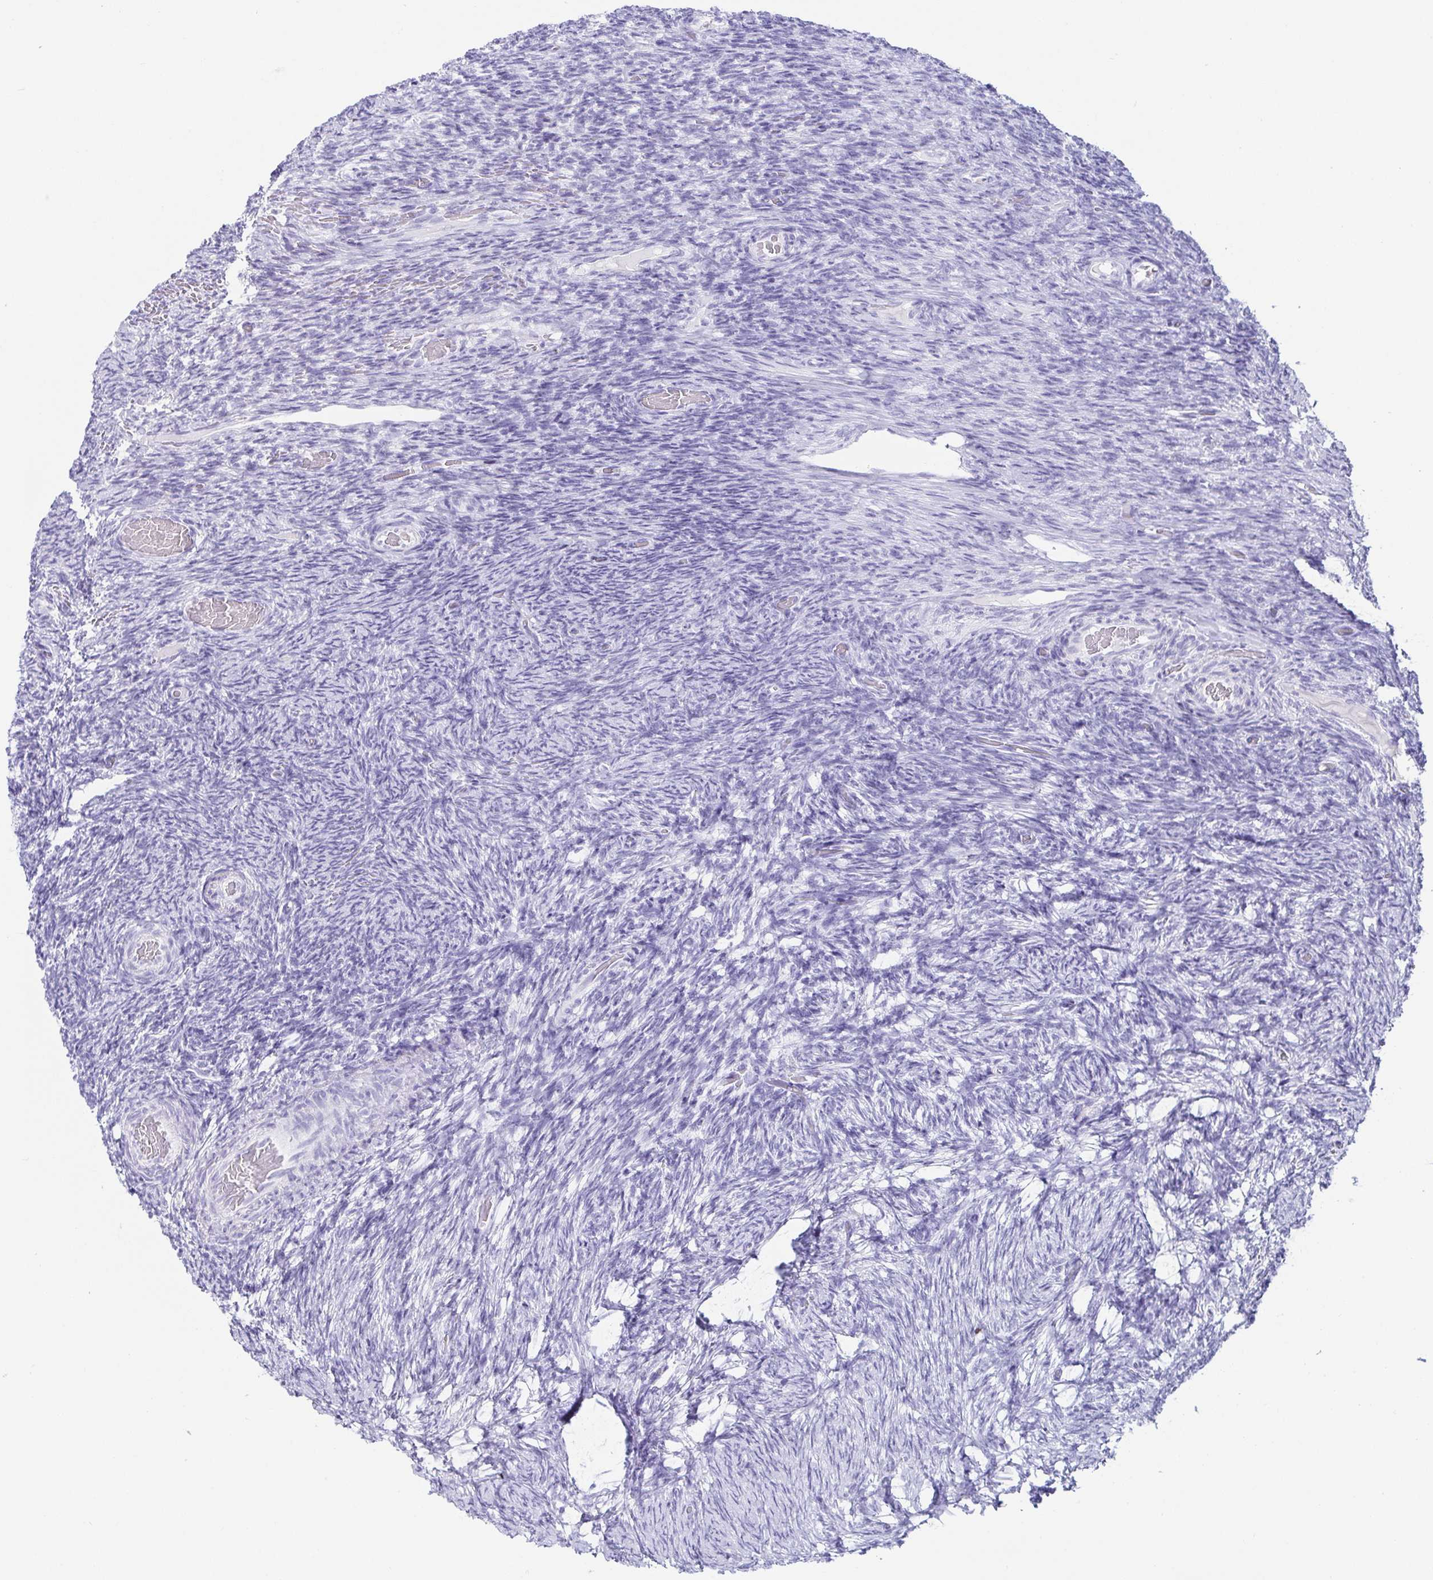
{"staining": {"intensity": "negative", "quantity": "none", "location": "none"}, "tissue": "ovary", "cell_type": "Follicle cells", "image_type": "normal", "snomed": [{"axis": "morphology", "description": "Normal tissue, NOS"}, {"axis": "topography", "description": "Ovary"}], "caption": "This is an IHC micrograph of benign human ovary. There is no staining in follicle cells.", "gene": "CD164L2", "patient": {"sex": "female", "age": 34}}